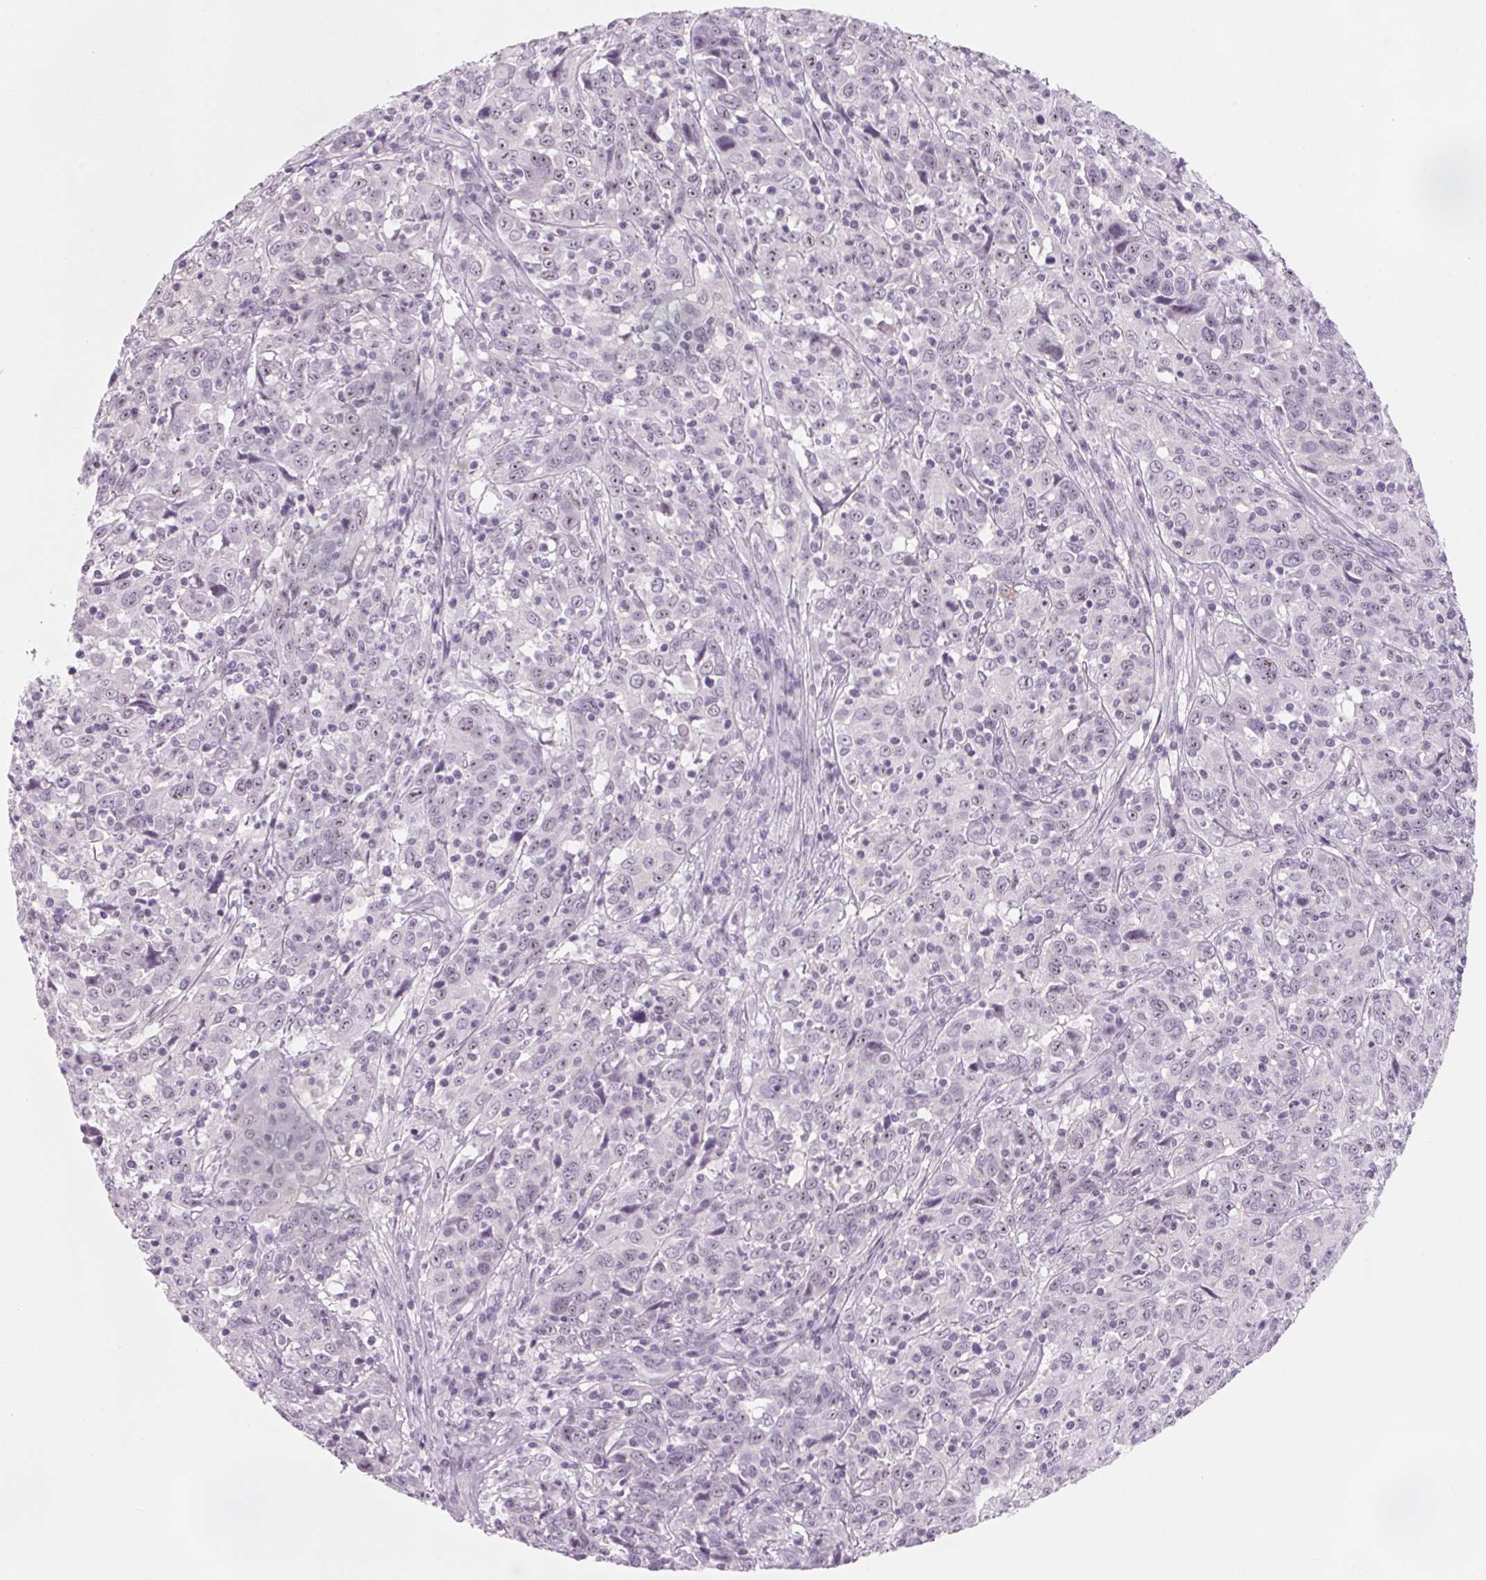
{"staining": {"intensity": "negative", "quantity": "none", "location": "none"}, "tissue": "cervical cancer", "cell_type": "Tumor cells", "image_type": "cancer", "snomed": [{"axis": "morphology", "description": "Squamous cell carcinoma, NOS"}, {"axis": "topography", "description": "Cervix"}], "caption": "Immunohistochemical staining of human cervical cancer shows no significant staining in tumor cells.", "gene": "DNTTIP2", "patient": {"sex": "female", "age": 46}}